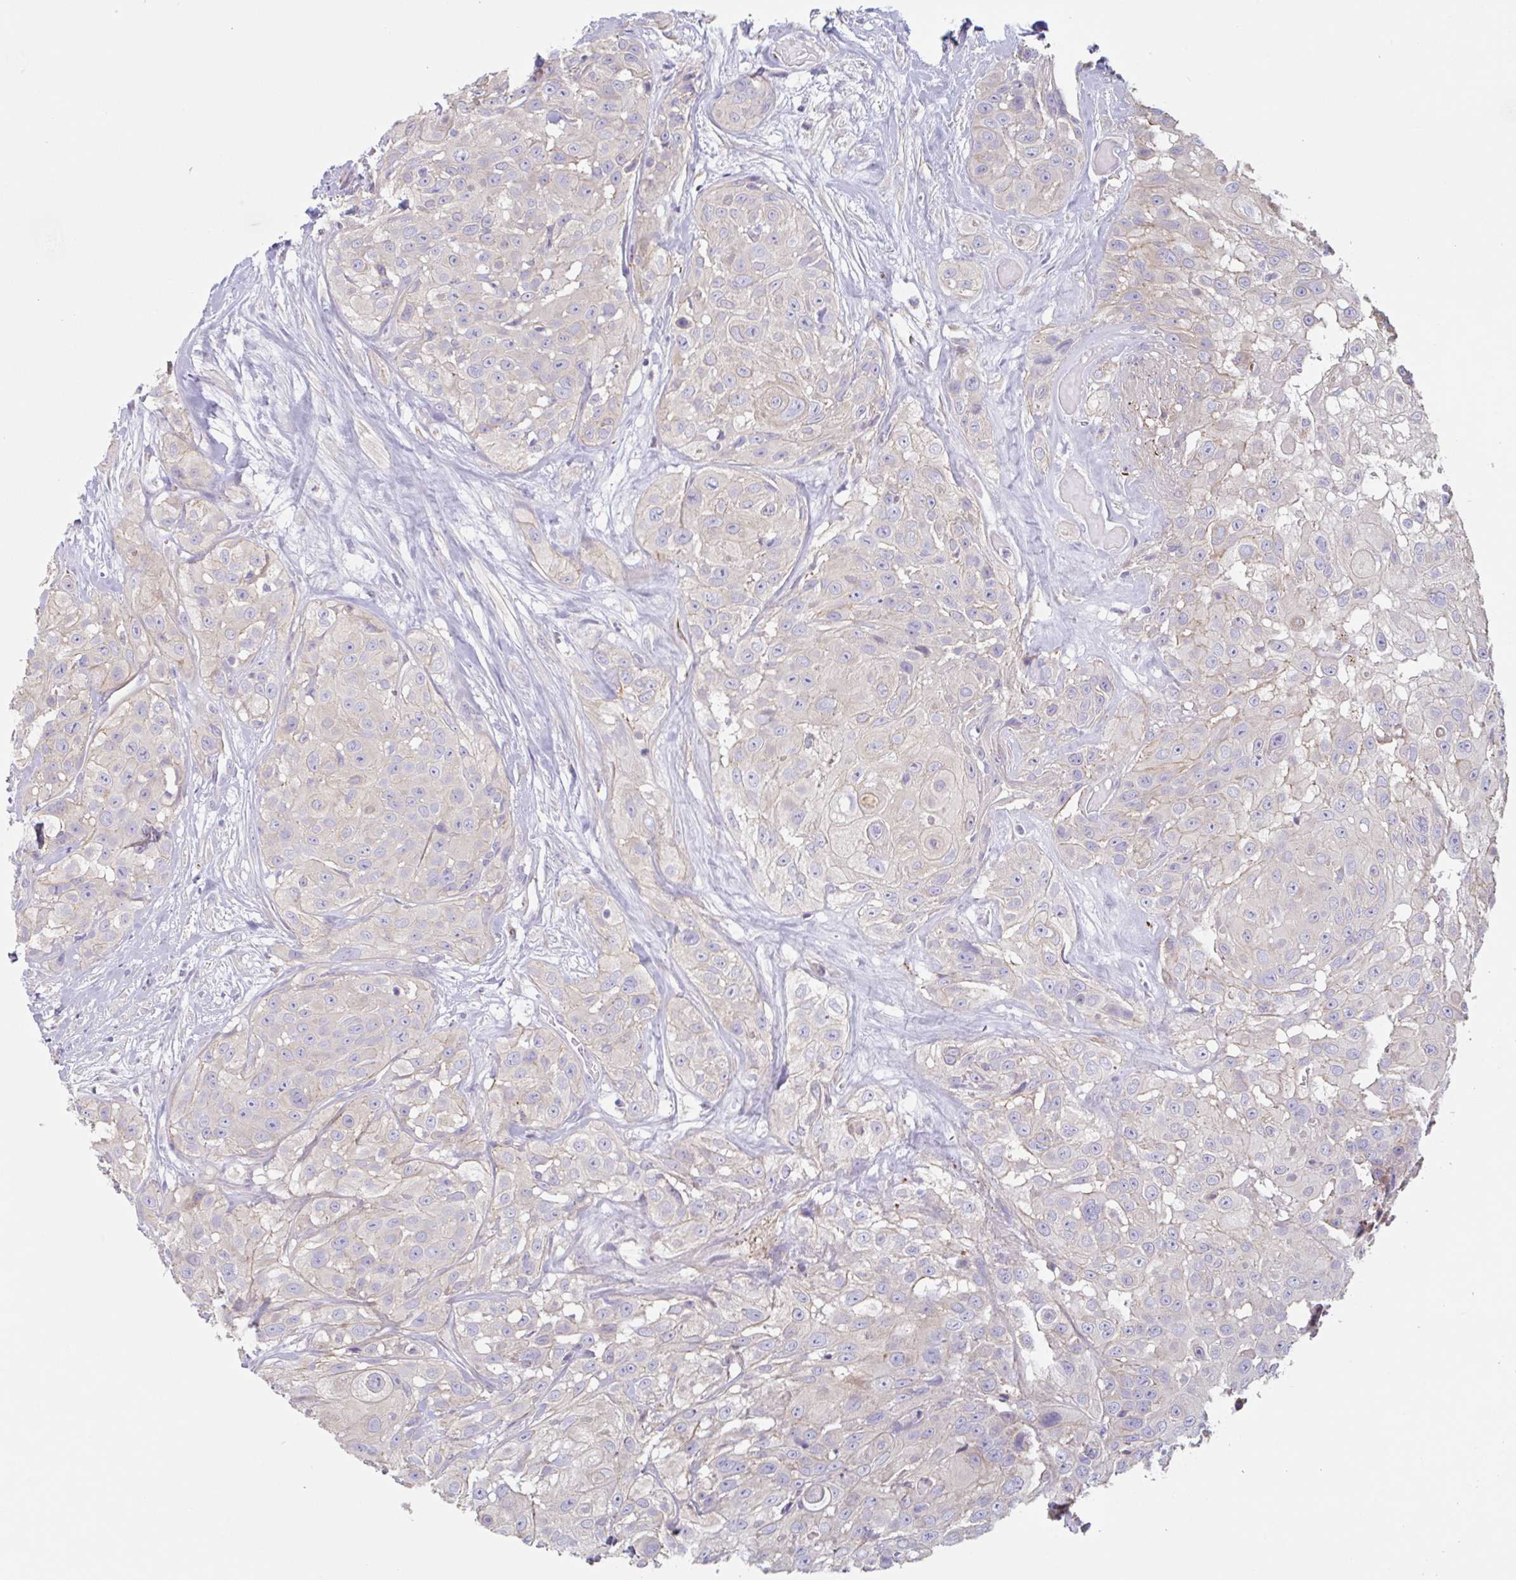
{"staining": {"intensity": "negative", "quantity": "none", "location": "none"}, "tissue": "head and neck cancer", "cell_type": "Tumor cells", "image_type": "cancer", "snomed": [{"axis": "morphology", "description": "Squamous cell carcinoma, NOS"}, {"axis": "topography", "description": "Head-Neck"}], "caption": "Immunohistochemistry (IHC) histopathology image of neoplastic tissue: head and neck cancer stained with DAB (3,3'-diaminobenzidine) demonstrates no significant protein expression in tumor cells.", "gene": "LENG9", "patient": {"sex": "male", "age": 83}}